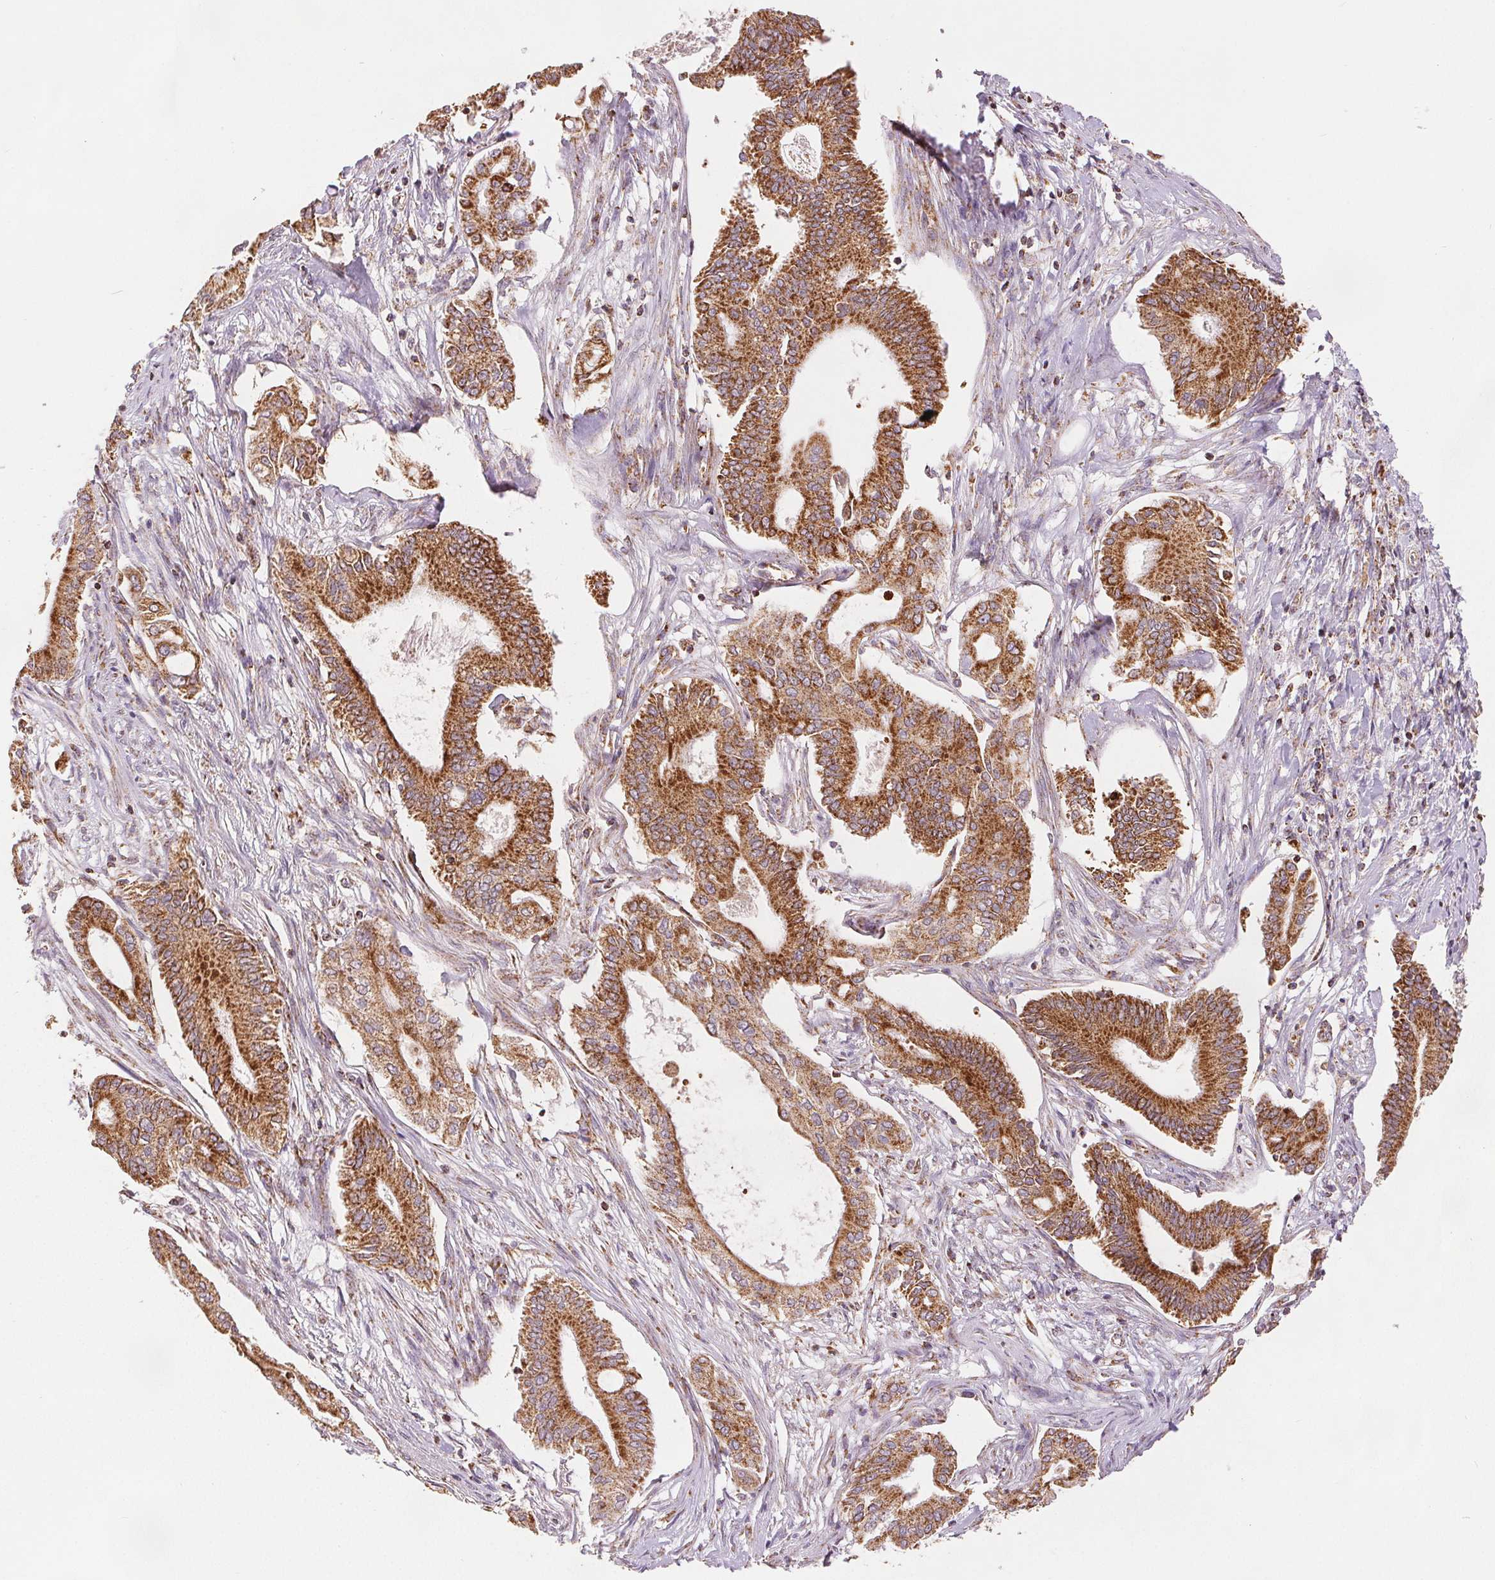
{"staining": {"intensity": "strong", "quantity": ">75%", "location": "cytoplasmic/membranous"}, "tissue": "pancreatic cancer", "cell_type": "Tumor cells", "image_type": "cancer", "snomed": [{"axis": "morphology", "description": "Adenocarcinoma, NOS"}, {"axis": "topography", "description": "Pancreas"}], "caption": "Tumor cells exhibit high levels of strong cytoplasmic/membranous positivity in approximately >75% of cells in pancreatic cancer. The protein of interest is stained brown, and the nuclei are stained in blue (DAB IHC with brightfield microscopy, high magnification).", "gene": "SDHB", "patient": {"sex": "female", "age": 68}}